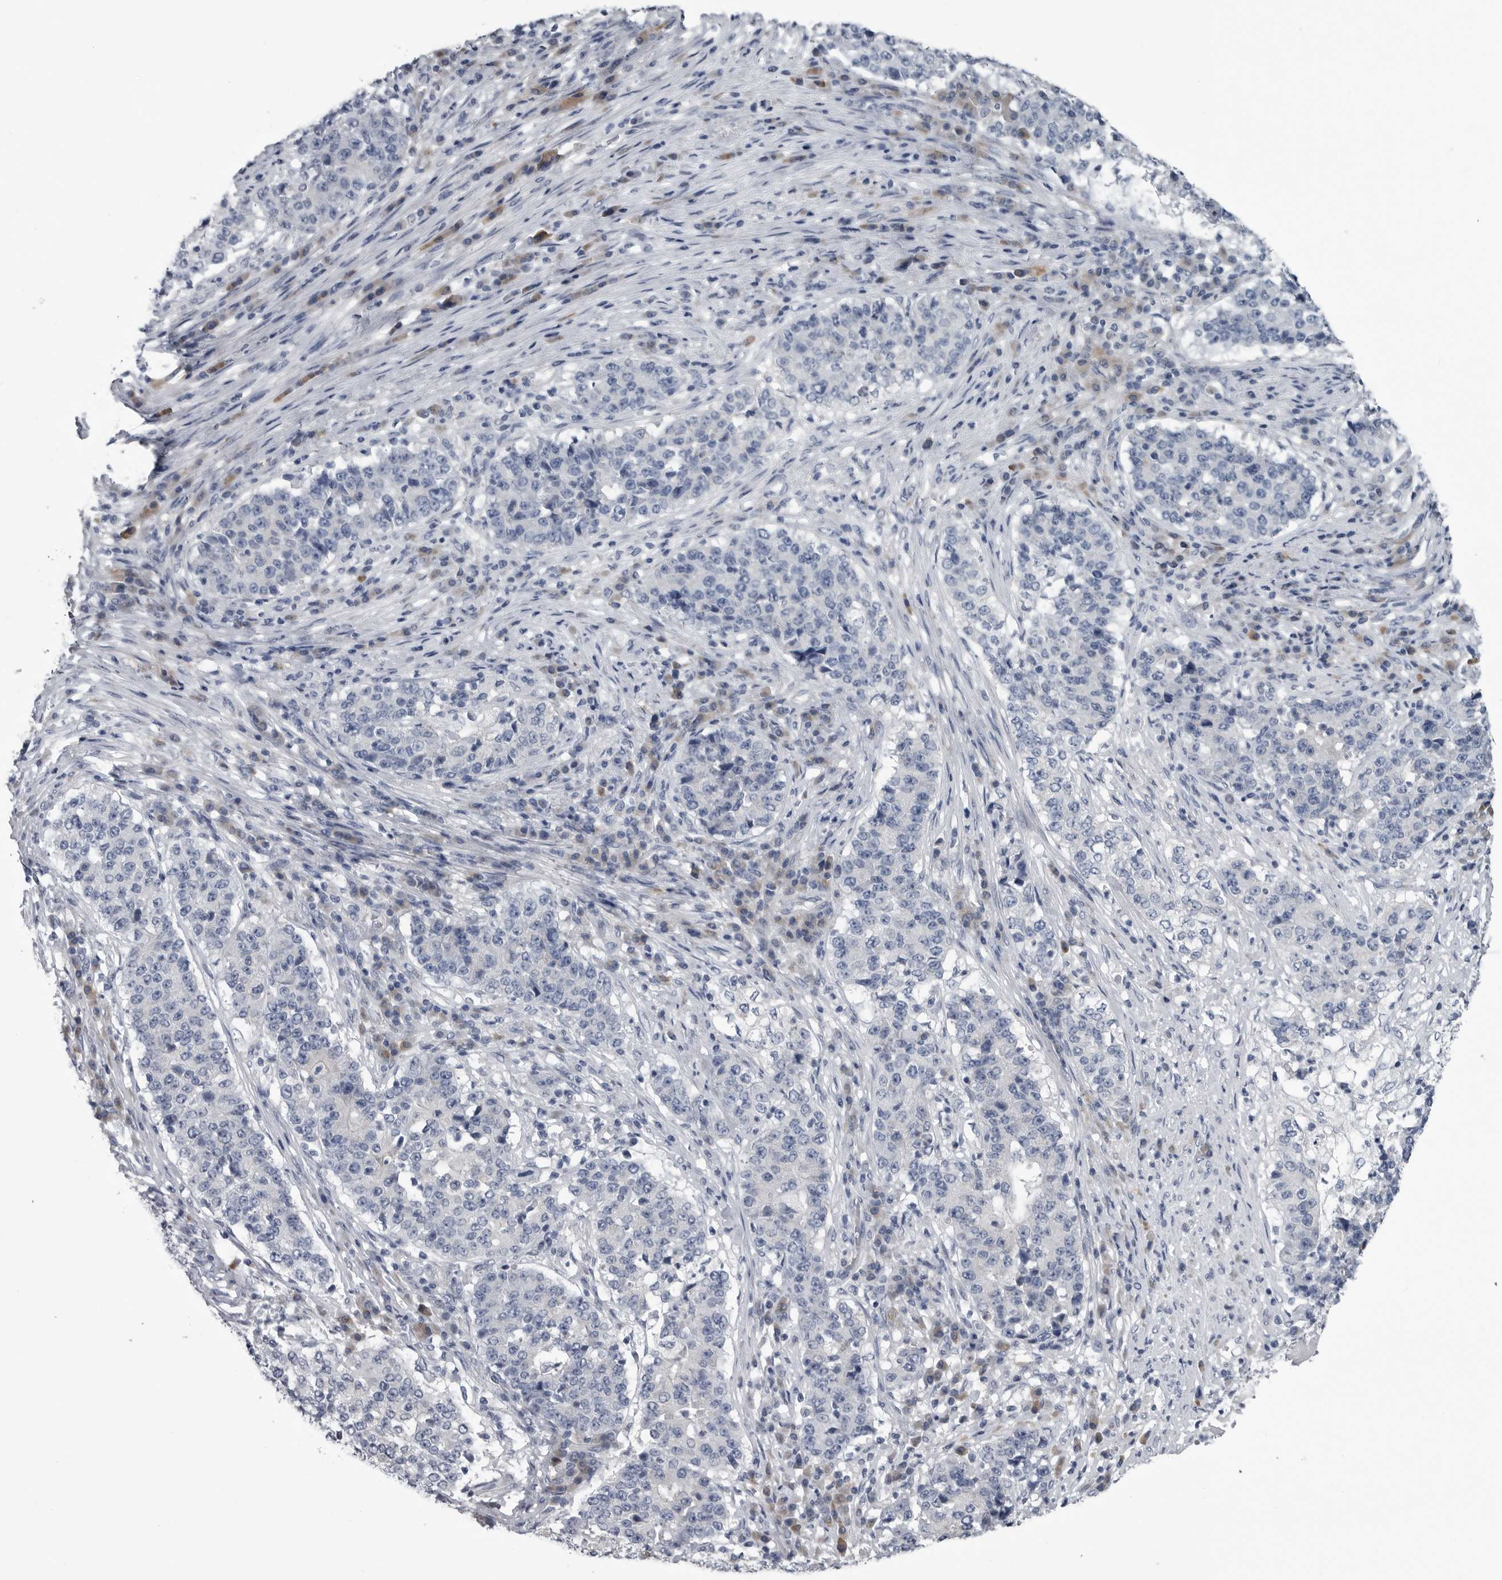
{"staining": {"intensity": "negative", "quantity": "none", "location": "none"}, "tissue": "stomach cancer", "cell_type": "Tumor cells", "image_type": "cancer", "snomed": [{"axis": "morphology", "description": "Adenocarcinoma, NOS"}, {"axis": "topography", "description": "Stomach"}], "caption": "High power microscopy micrograph of an IHC micrograph of stomach cancer (adenocarcinoma), revealing no significant expression in tumor cells.", "gene": "MYOC", "patient": {"sex": "male", "age": 59}}